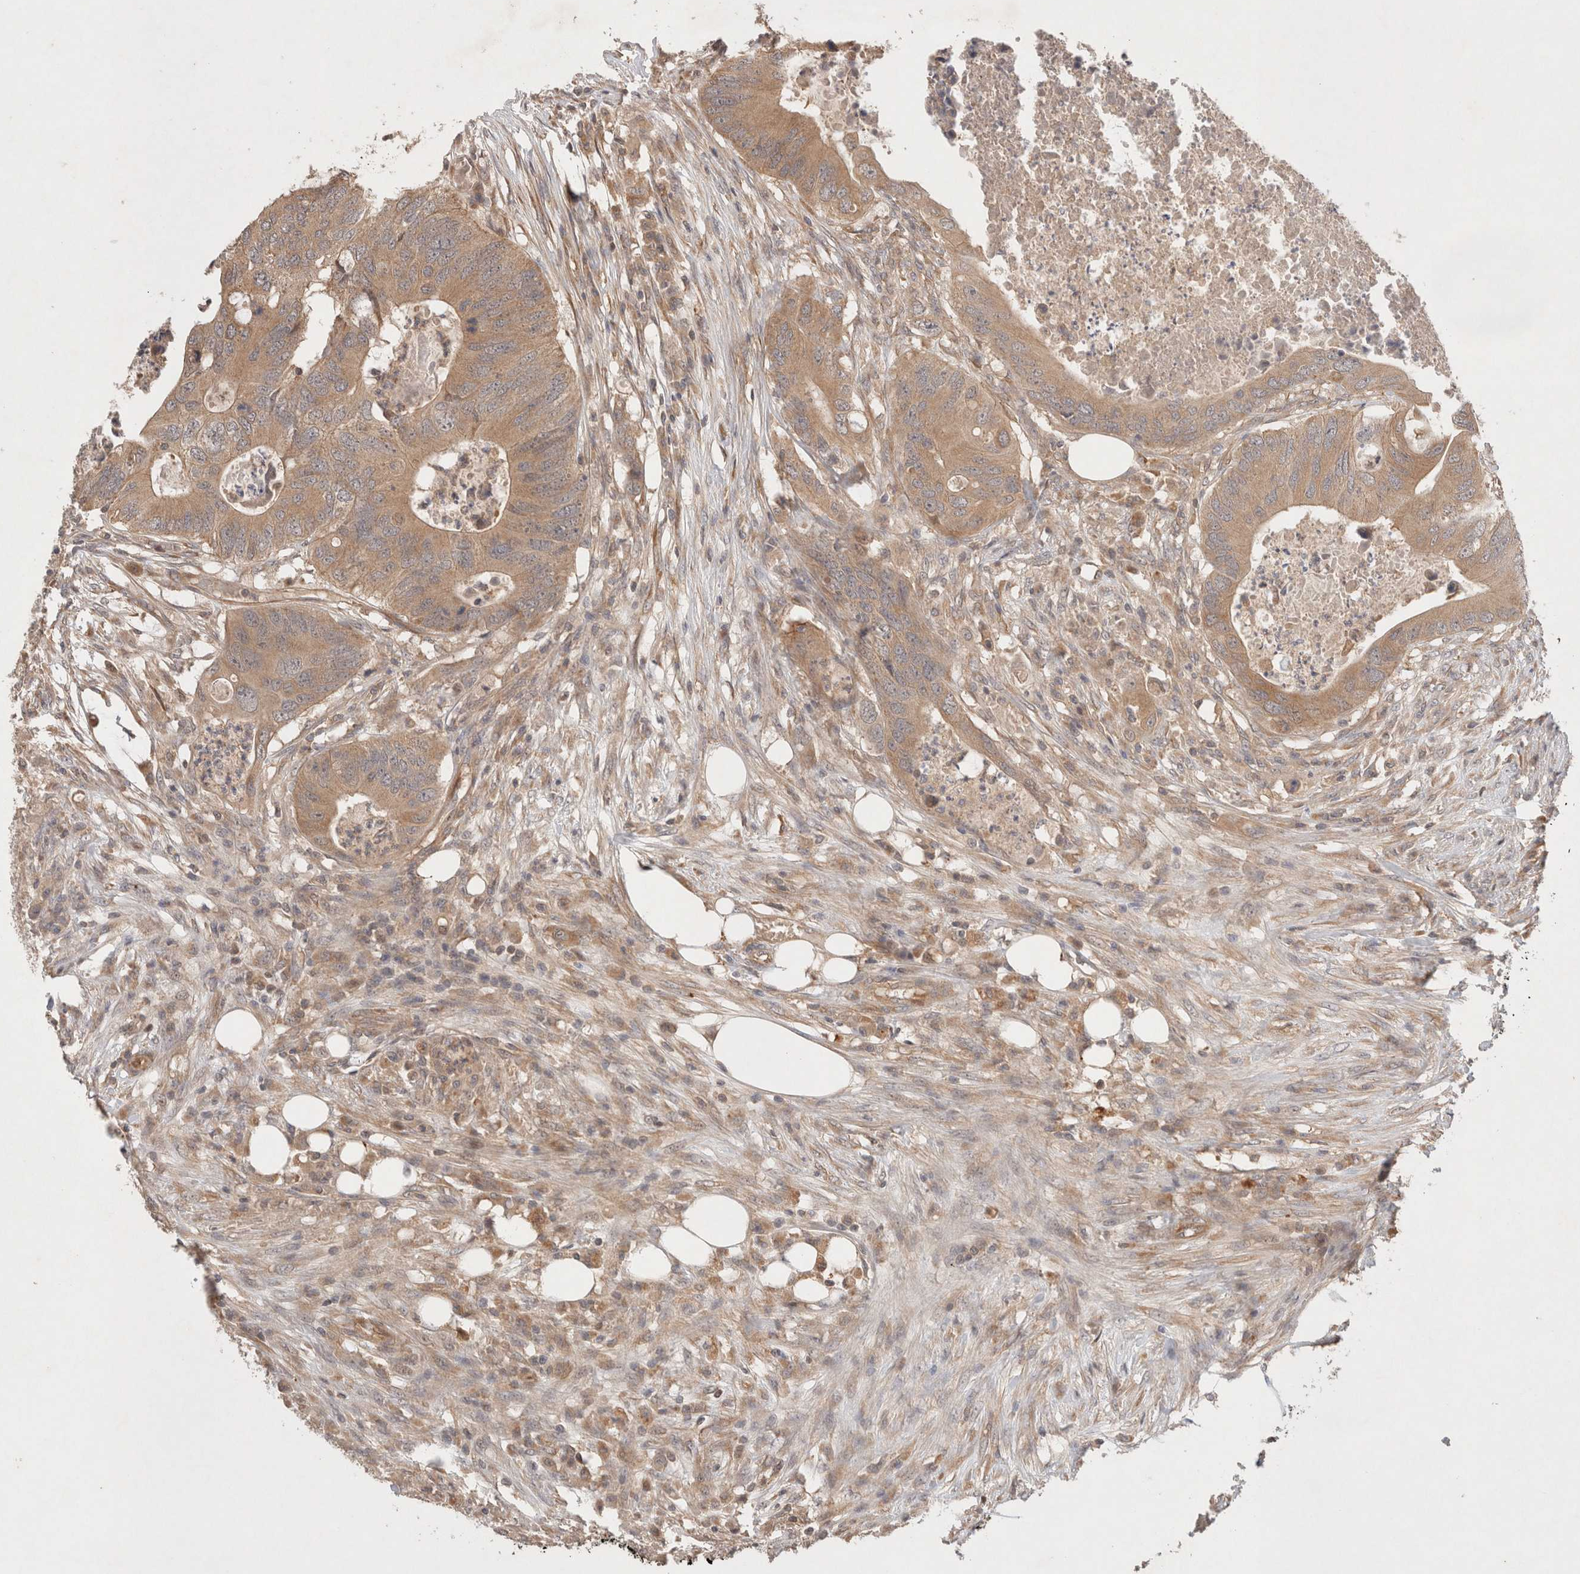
{"staining": {"intensity": "moderate", "quantity": ">75%", "location": "cytoplasmic/membranous"}, "tissue": "colorectal cancer", "cell_type": "Tumor cells", "image_type": "cancer", "snomed": [{"axis": "morphology", "description": "Adenocarcinoma, NOS"}, {"axis": "topography", "description": "Colon"}], "caption": "This is a micrograph of immunohistochemistry (IHC) staining of colorectal cancer (adenocarcinoma), which shows moderate staining in the cytoplasmic/membranous of tumor cells.", "gene": "KLHL20", "patient": {"sex": "male", "age": 71}}